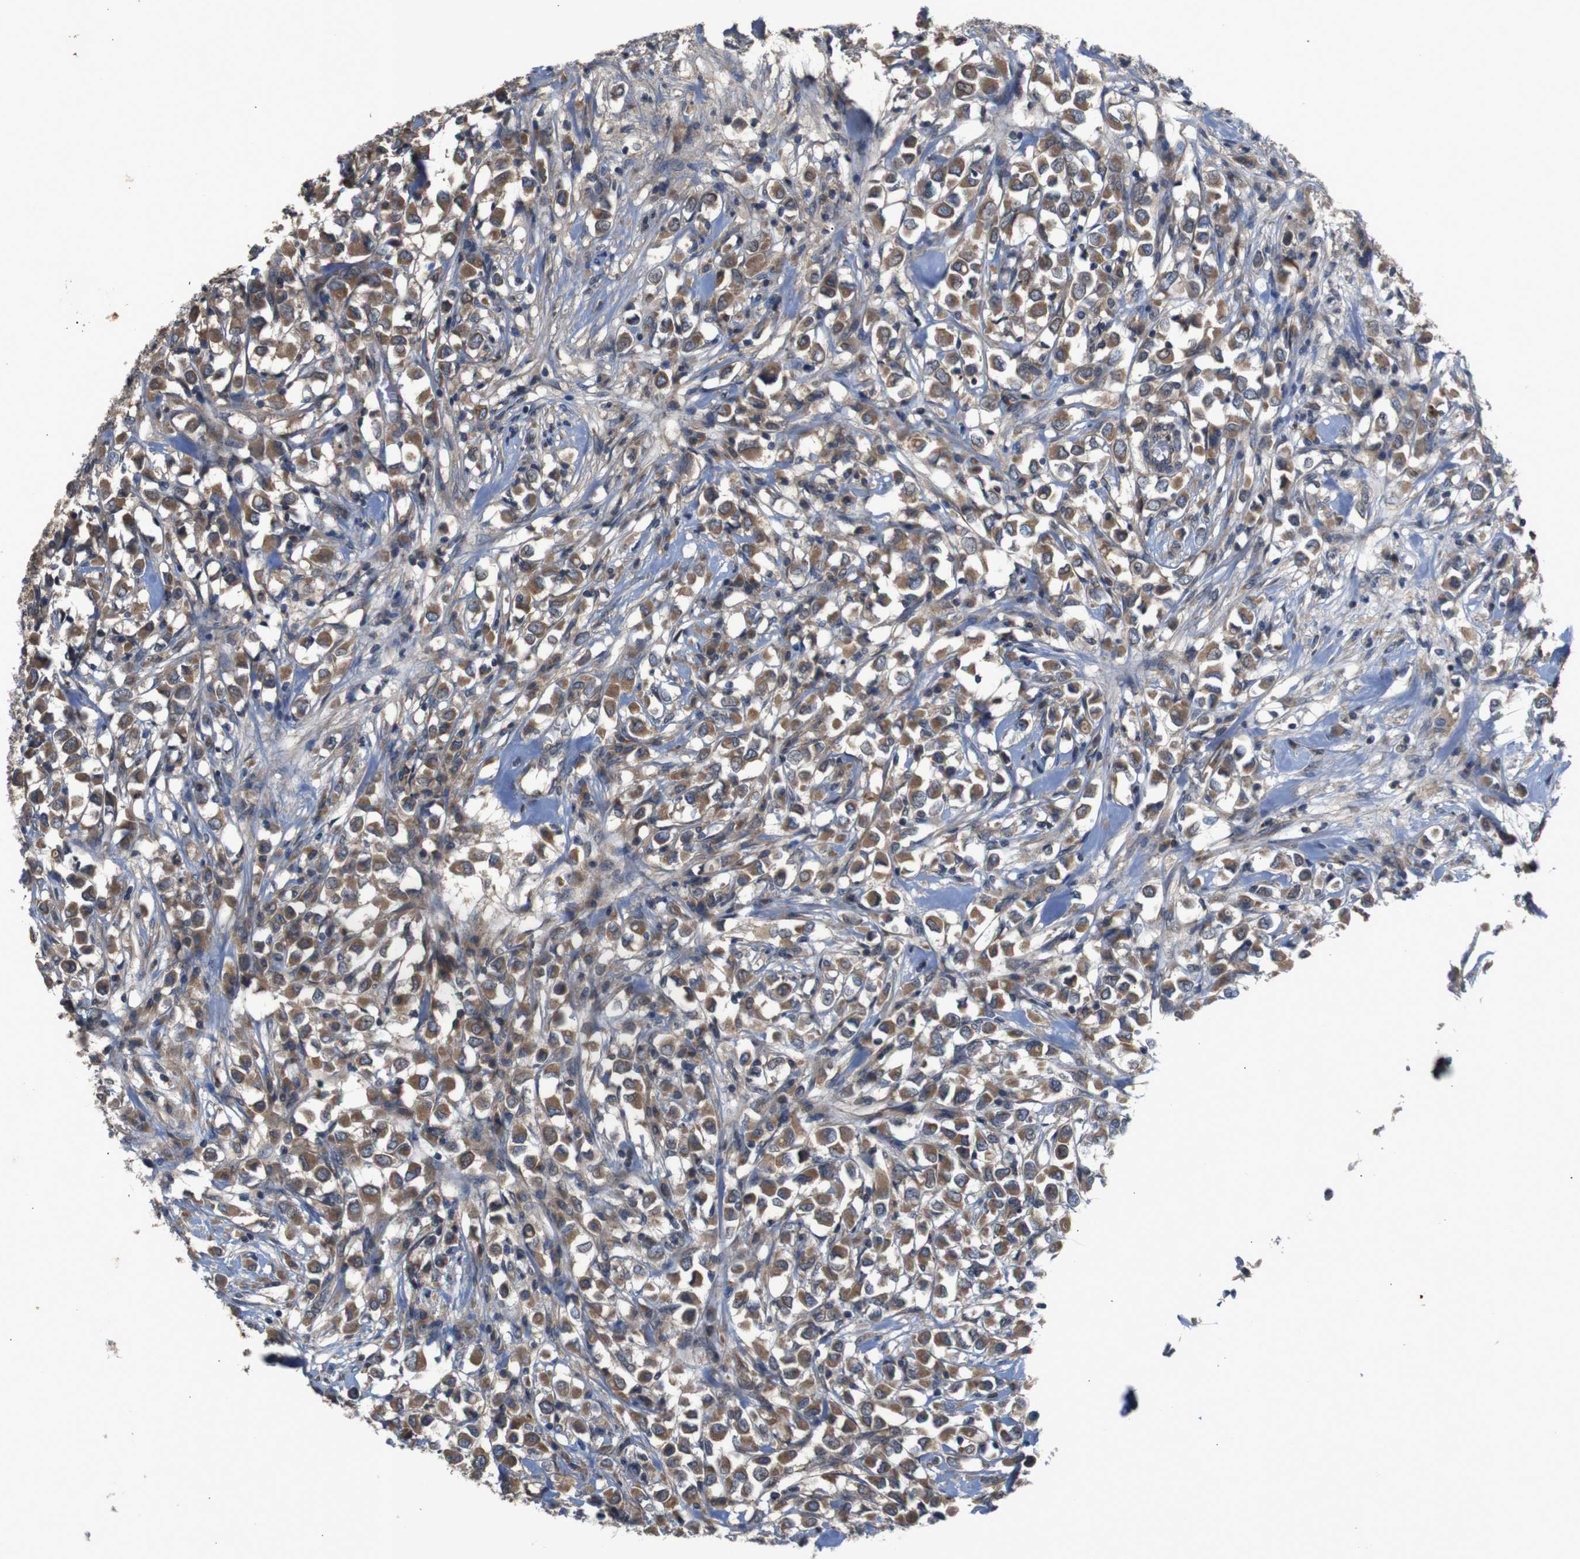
{"staining": {"intensity": "moderate", "quantity": ">75%", "location": "cytoplasmic/membranous"}, "tissue": "breast cancer", "cell_type": "Tumor cells", "image_type": "cancer", "snomed": [{"axis": "morphology", "description": "Duct carcinoma"}, {"axis": "topography", "description": "Breast"}], "caption": "Protein expression analysis of human breast cancer reveals moderate cytoplasmic/membranous staining in about >75% of tumor cells. Using DAB (brown) and hematoxylin (blue) stains, captured at high magnification using brightfield microscopy.", "gene": "PTPN1", "patient": {"sex": "female", "age": 61}}